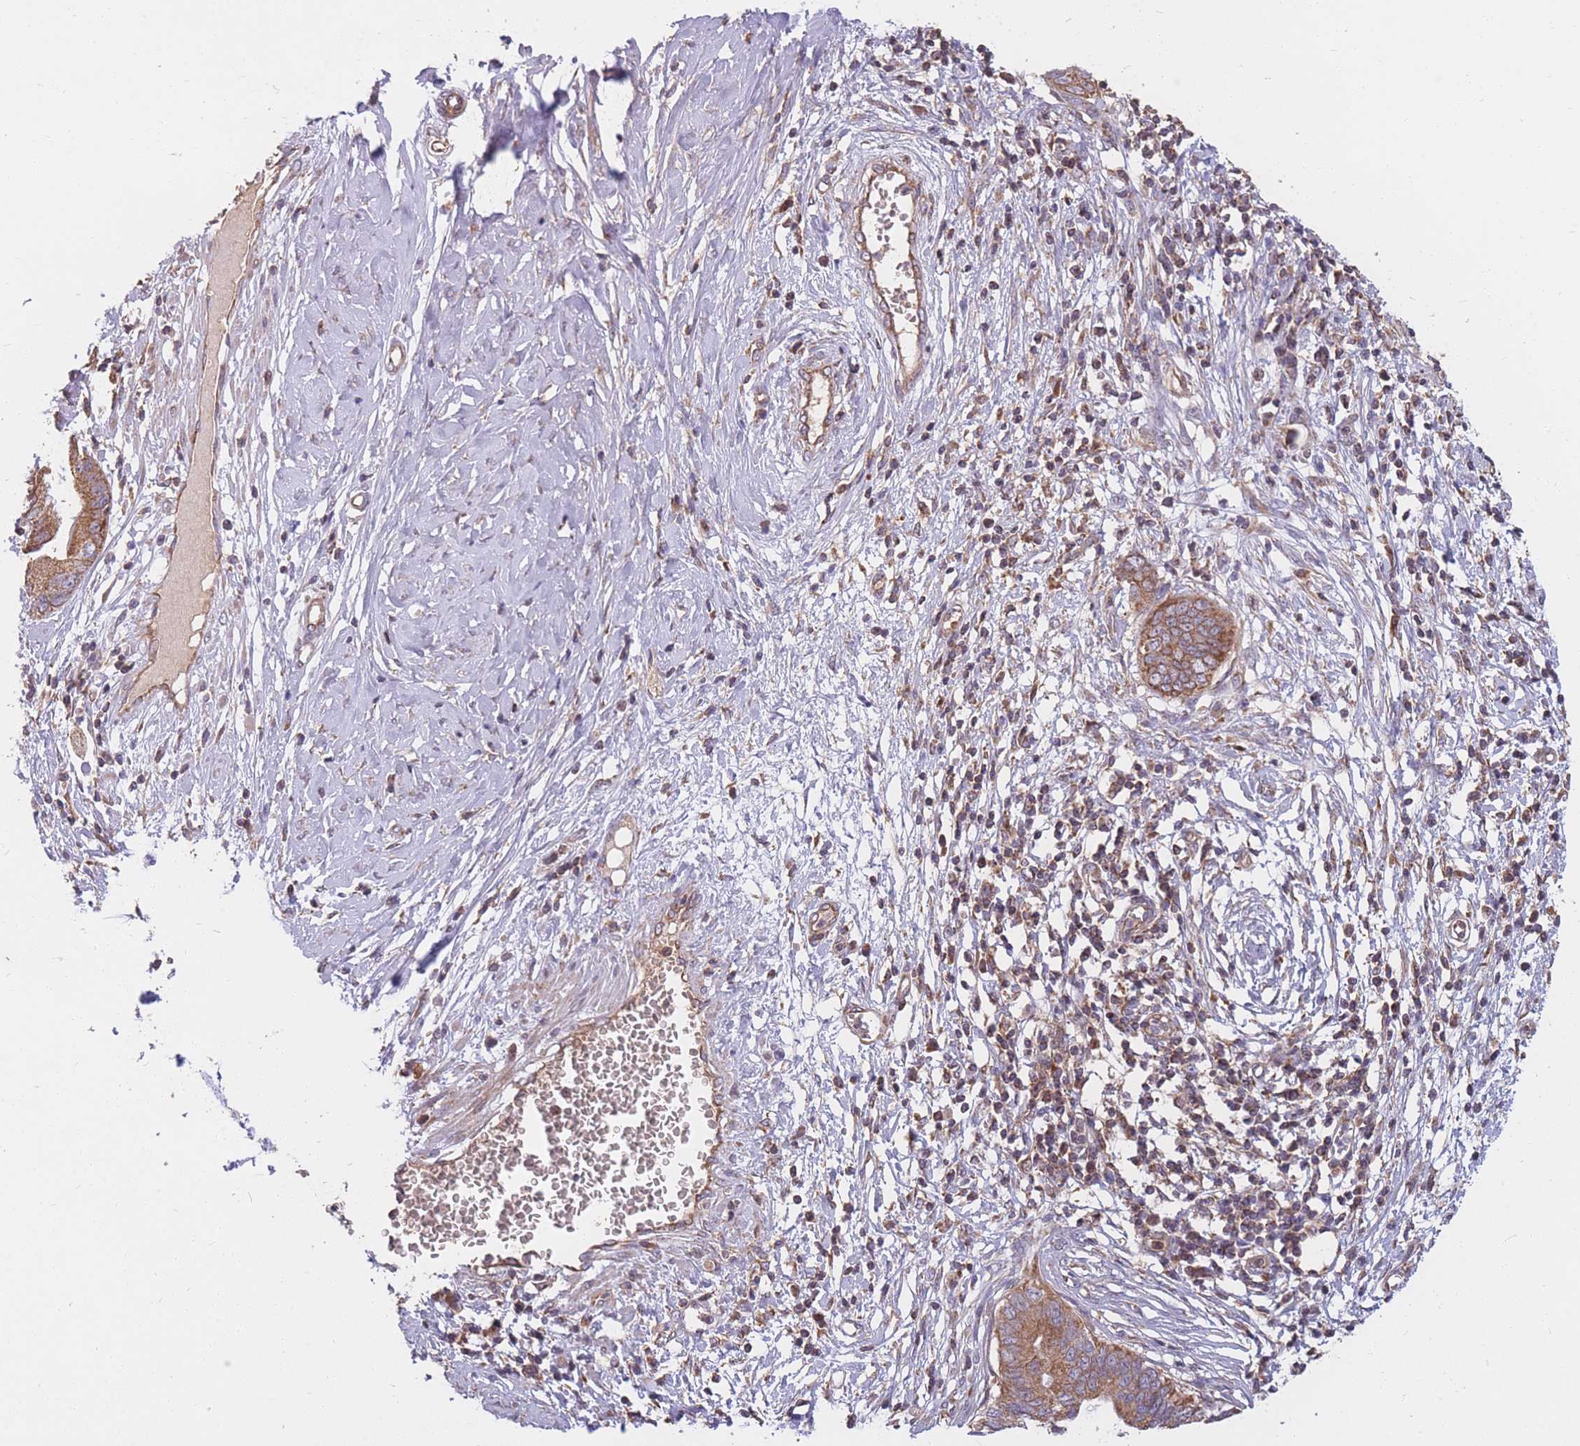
{"staining": {"intensity": "moderate", "quantity": ">75%", "location": "cytoplasmic/membranous"}, "tissue": "cervical cancer", "cell_type": "Tumor cells", "image_type": "cancer", "snomed": [{"axis": "morphology", "description": "Adenocarcinoma, NOS"}, {"axis": "topography", "description": "Cervix"}], "caption": "A medium amount of moderate cytoplasmic/membranous expression is appreciated in approximately >75% of tumor cells in cervical cancer tissue.", "gene": "PTPMT1", "patient": {"sex": "female", "age": 44}}